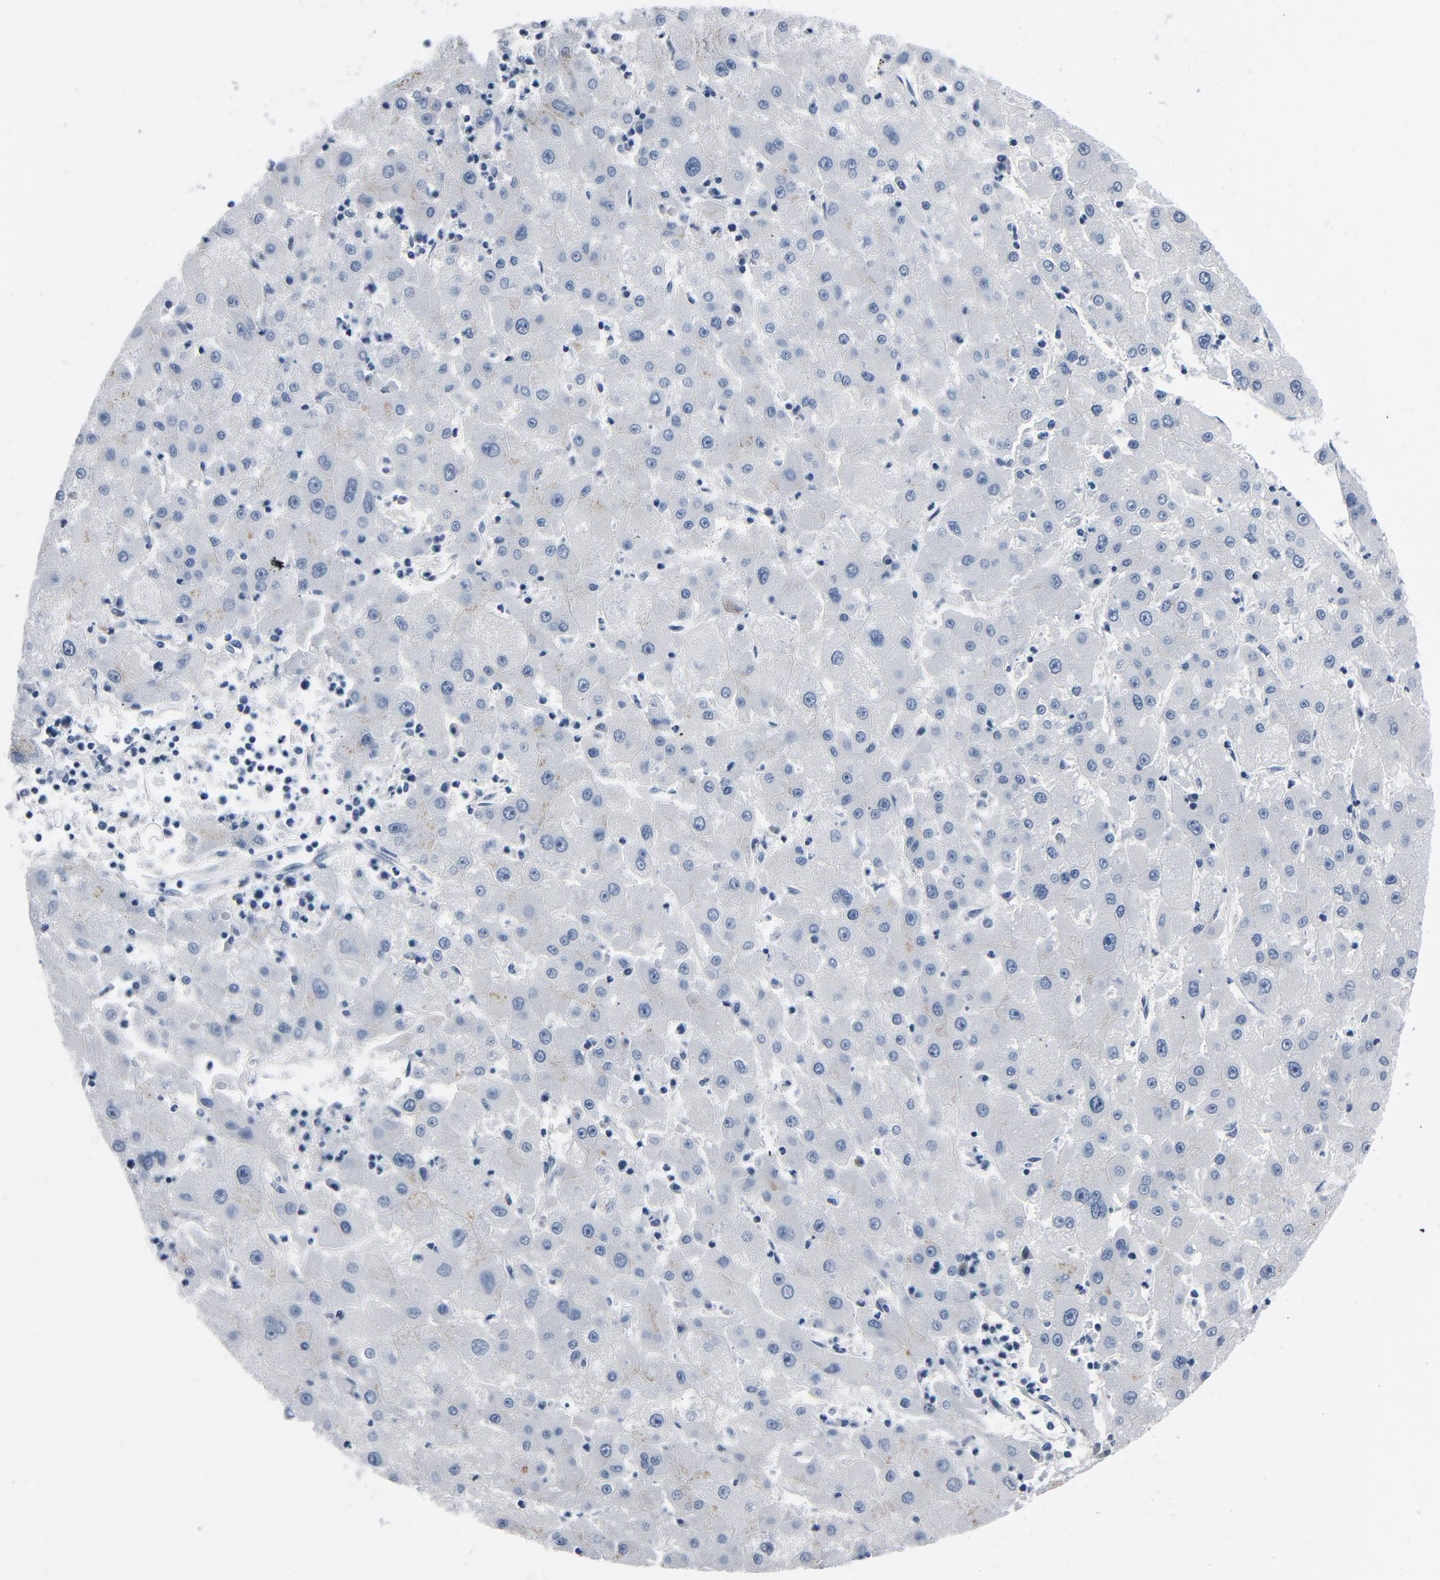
{"staining": {"intensity": "weak", "quantity": "<25%", "location": "cytoplasmic/membranous"}, "tissue": "liver cancer", "cell_type": "Tumor cells", "image_type": "cancer", "snomed": [{"axis": "morphology", "description": "Carcinoma, Hepatocellular, NOS"}, {"axis": "topography", "description": "Liver"}], "caption": "There is no significant expression in tumor cells of hepatocellular carcinoma (liver).", "gene": "YIPF6", "patient": {"sex": "male", "age": 72}}